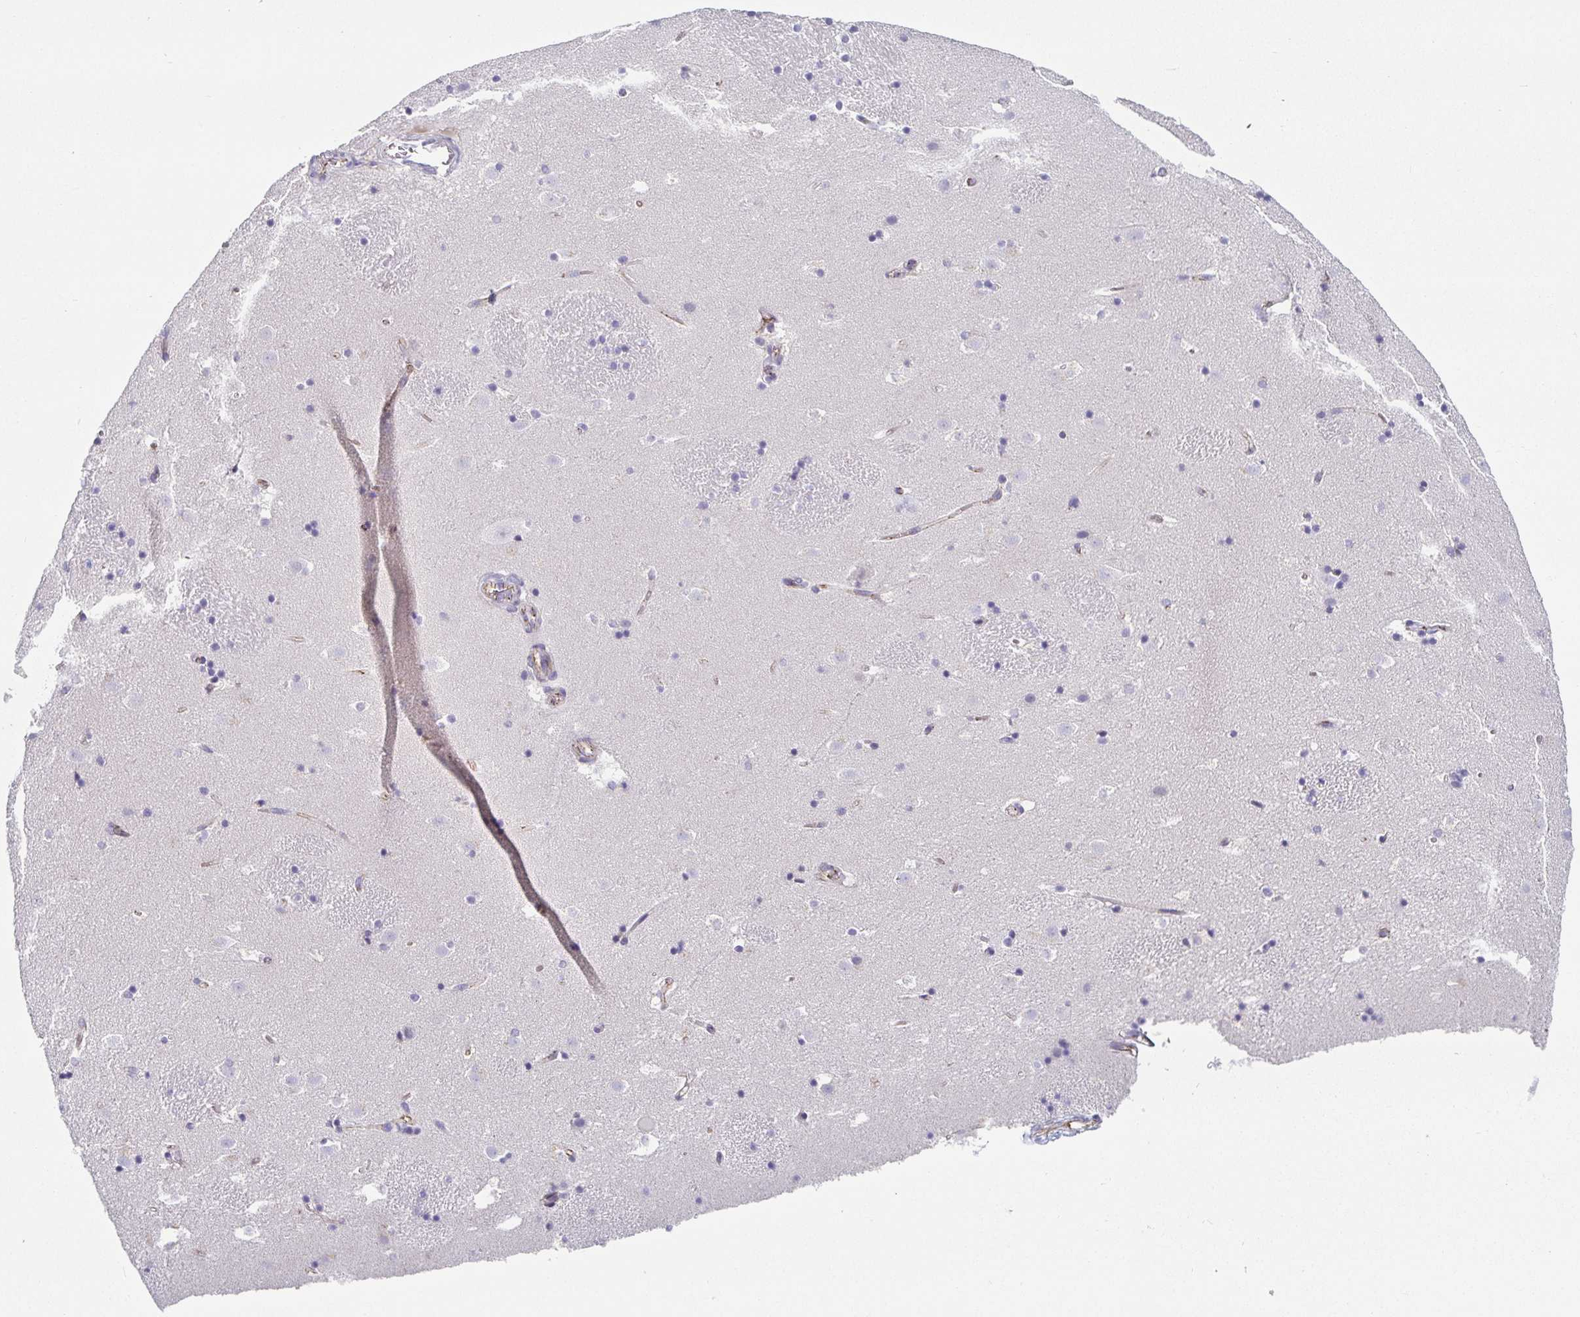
{"staining": {"intensity": "negative", "quantity": "none", "location": "none"}, "tissue": "caudate", "cell_type": "Glial cells", "image_type": "normal", "snomed": [{"axis": "morphology", "description": "Normal tissue, NOS"}, {"axis": "topography", "description": "Lateral ventricle wall"}], "caption": "DAB (3,3'-diaminobenzidine) immunohistochemical staining of unremarkable caudate demonstrates no significant positivity in glial cells.", "gene": "PIWIL3", "patient": {"sex": "male", "age": 37}}